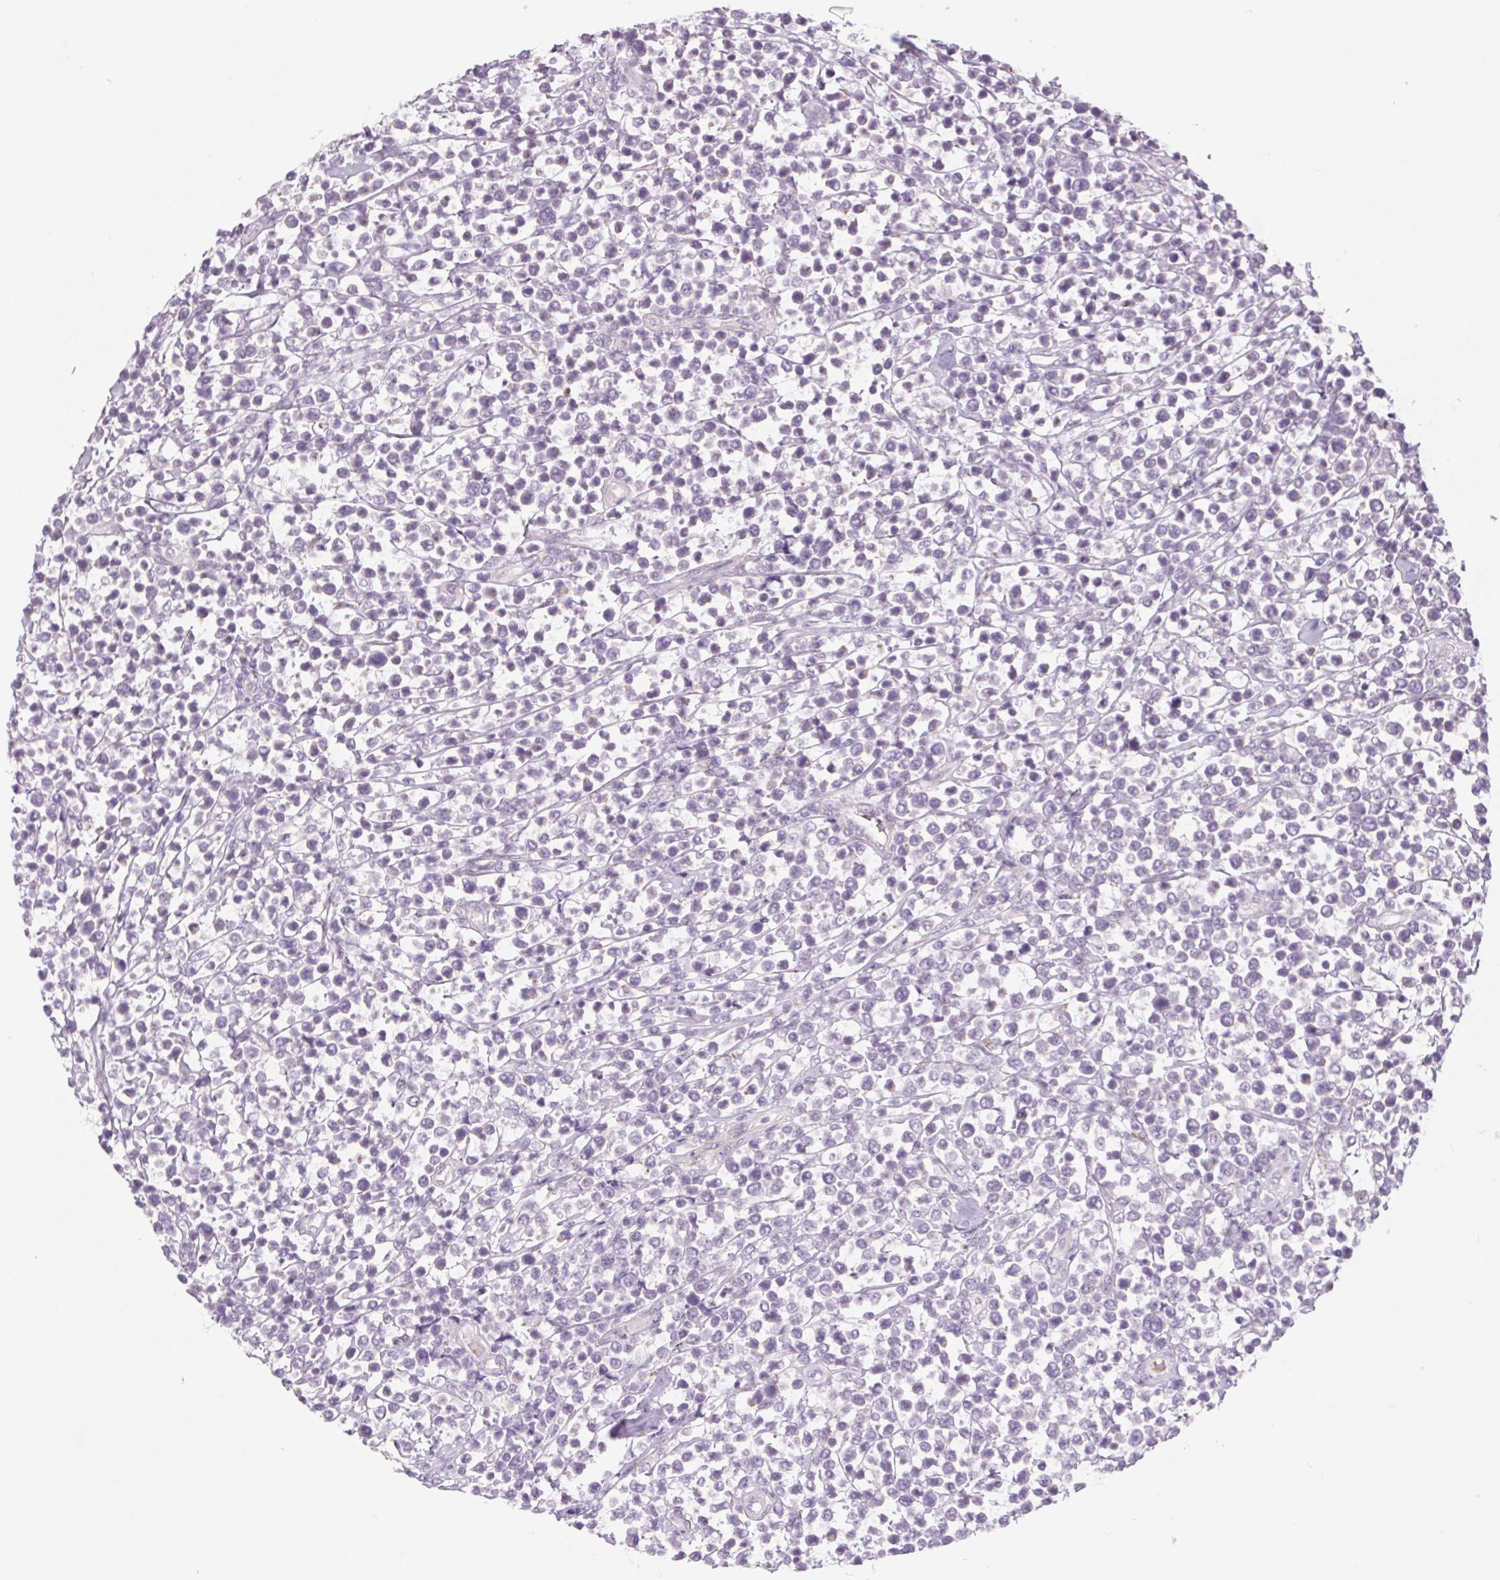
{"staining": {"intensity": "negative", "quantity": "none", "location": "none"}, "tissue": "lymphoma", "cell_type": "Tumor cells", "image_type": "cancer", "snomed": [{"axis": "morphology", "description": "Malignant lymphoma, non-Hodgkin's type, High grade"}, {"axis": "topography", "description": "Soft tissue"}], "caption": "A histopathology image of high-grade malignant lymphoma, non-Hodgkin's type stained for a protein displays no brown staining in tumor cells. The staining is performed using DAB brown chromogen with nuclei counter-stained in using hematoxylin.", "gene": "MS4A13", "patient": {"sex": "female", "age": 56}}